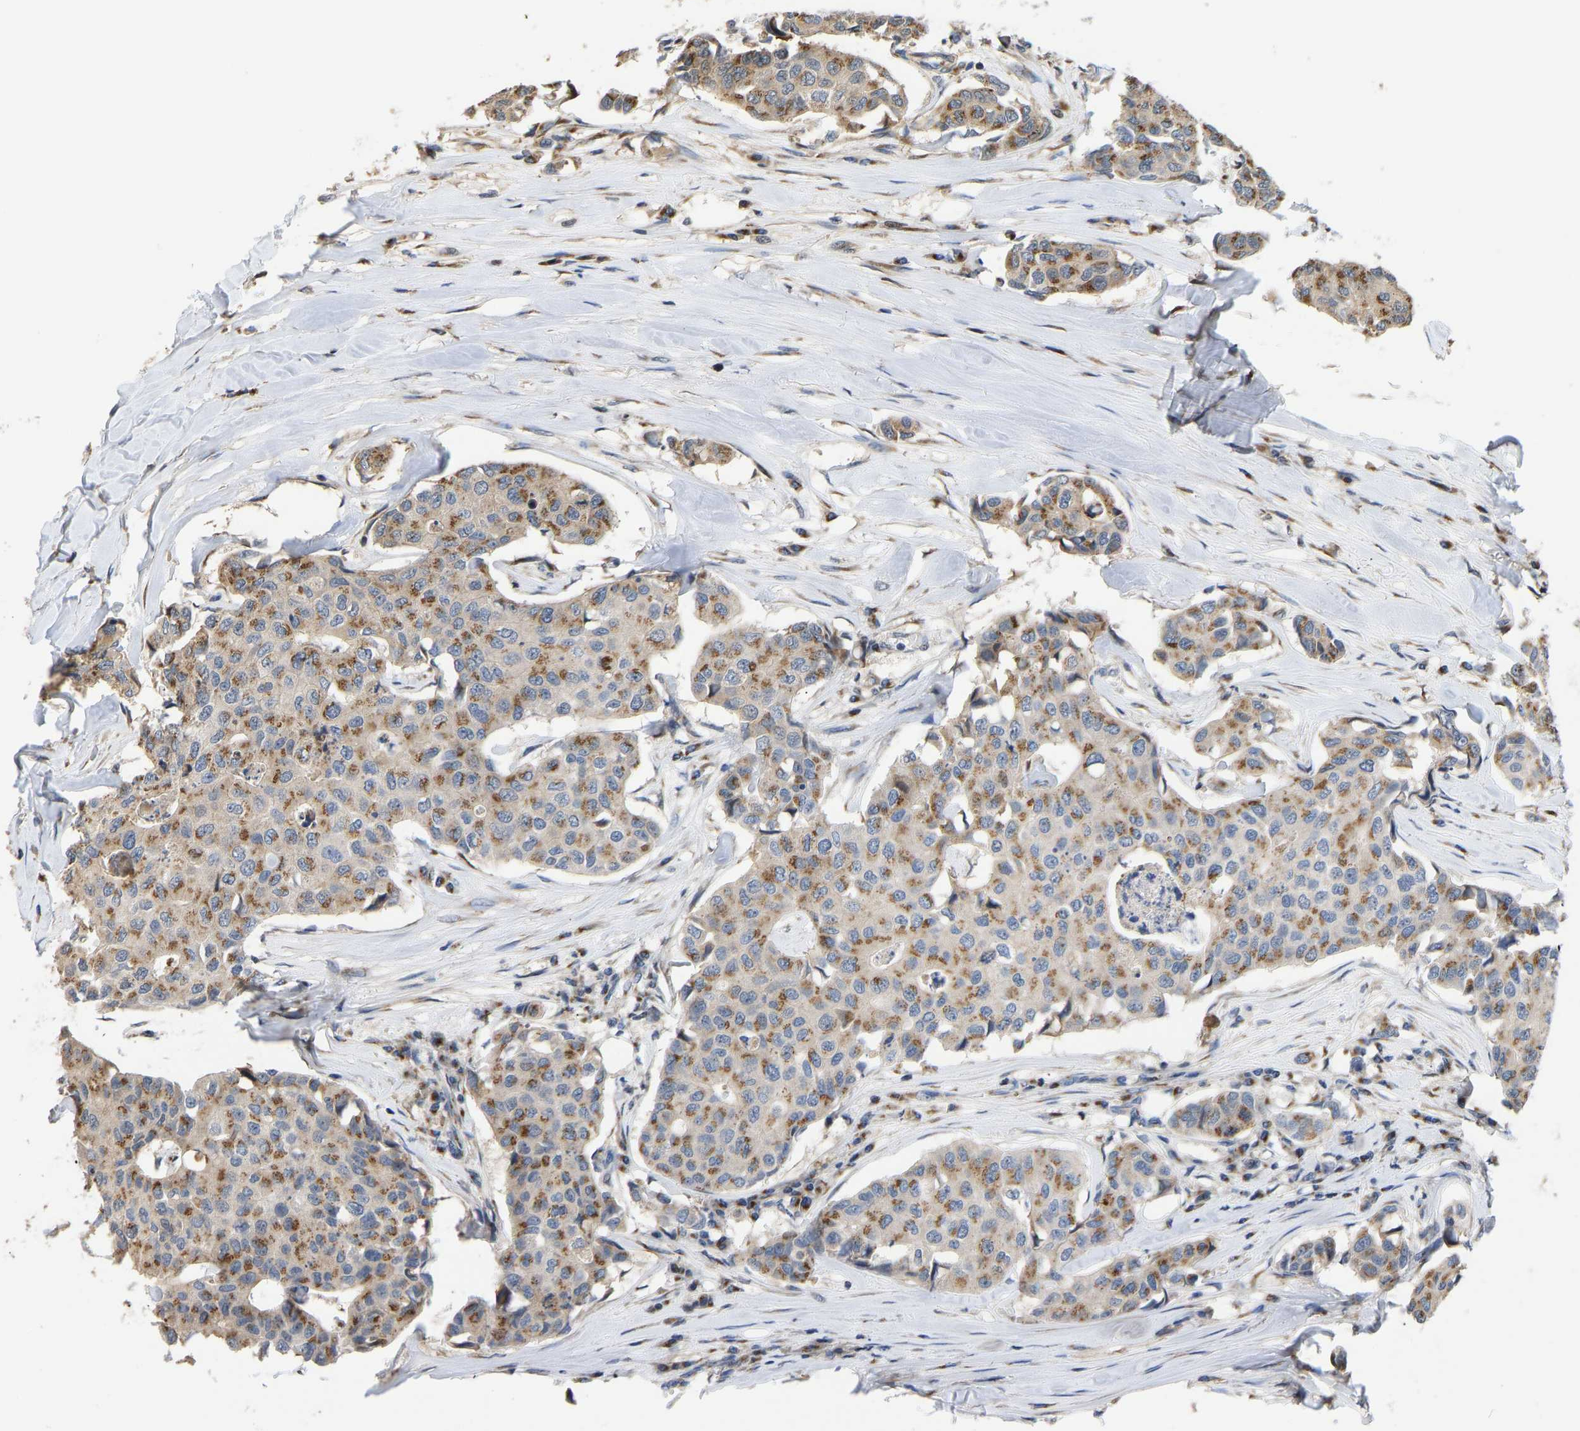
{"staining": {"intensity": "moderate", "quantity": ">75%", "location": "cytoplasmic/membranous"}, "tissue": "breast cancer", "cell_type": "Tumor cells", "image_type": "cancer", "snomed": [{"axis": "morphology", "description": "Duct carcinoma"}, {"axis": "topography", "description": "Breast"}], "caption": "Immunohistochemical staining of human breast cancer displays medium levels of moderate cytoplasmic/membranous protein expression in approximately >75% of tumor cells.", "gene": "YIPF4", "patient": {"sex": "female", "age": 80}}